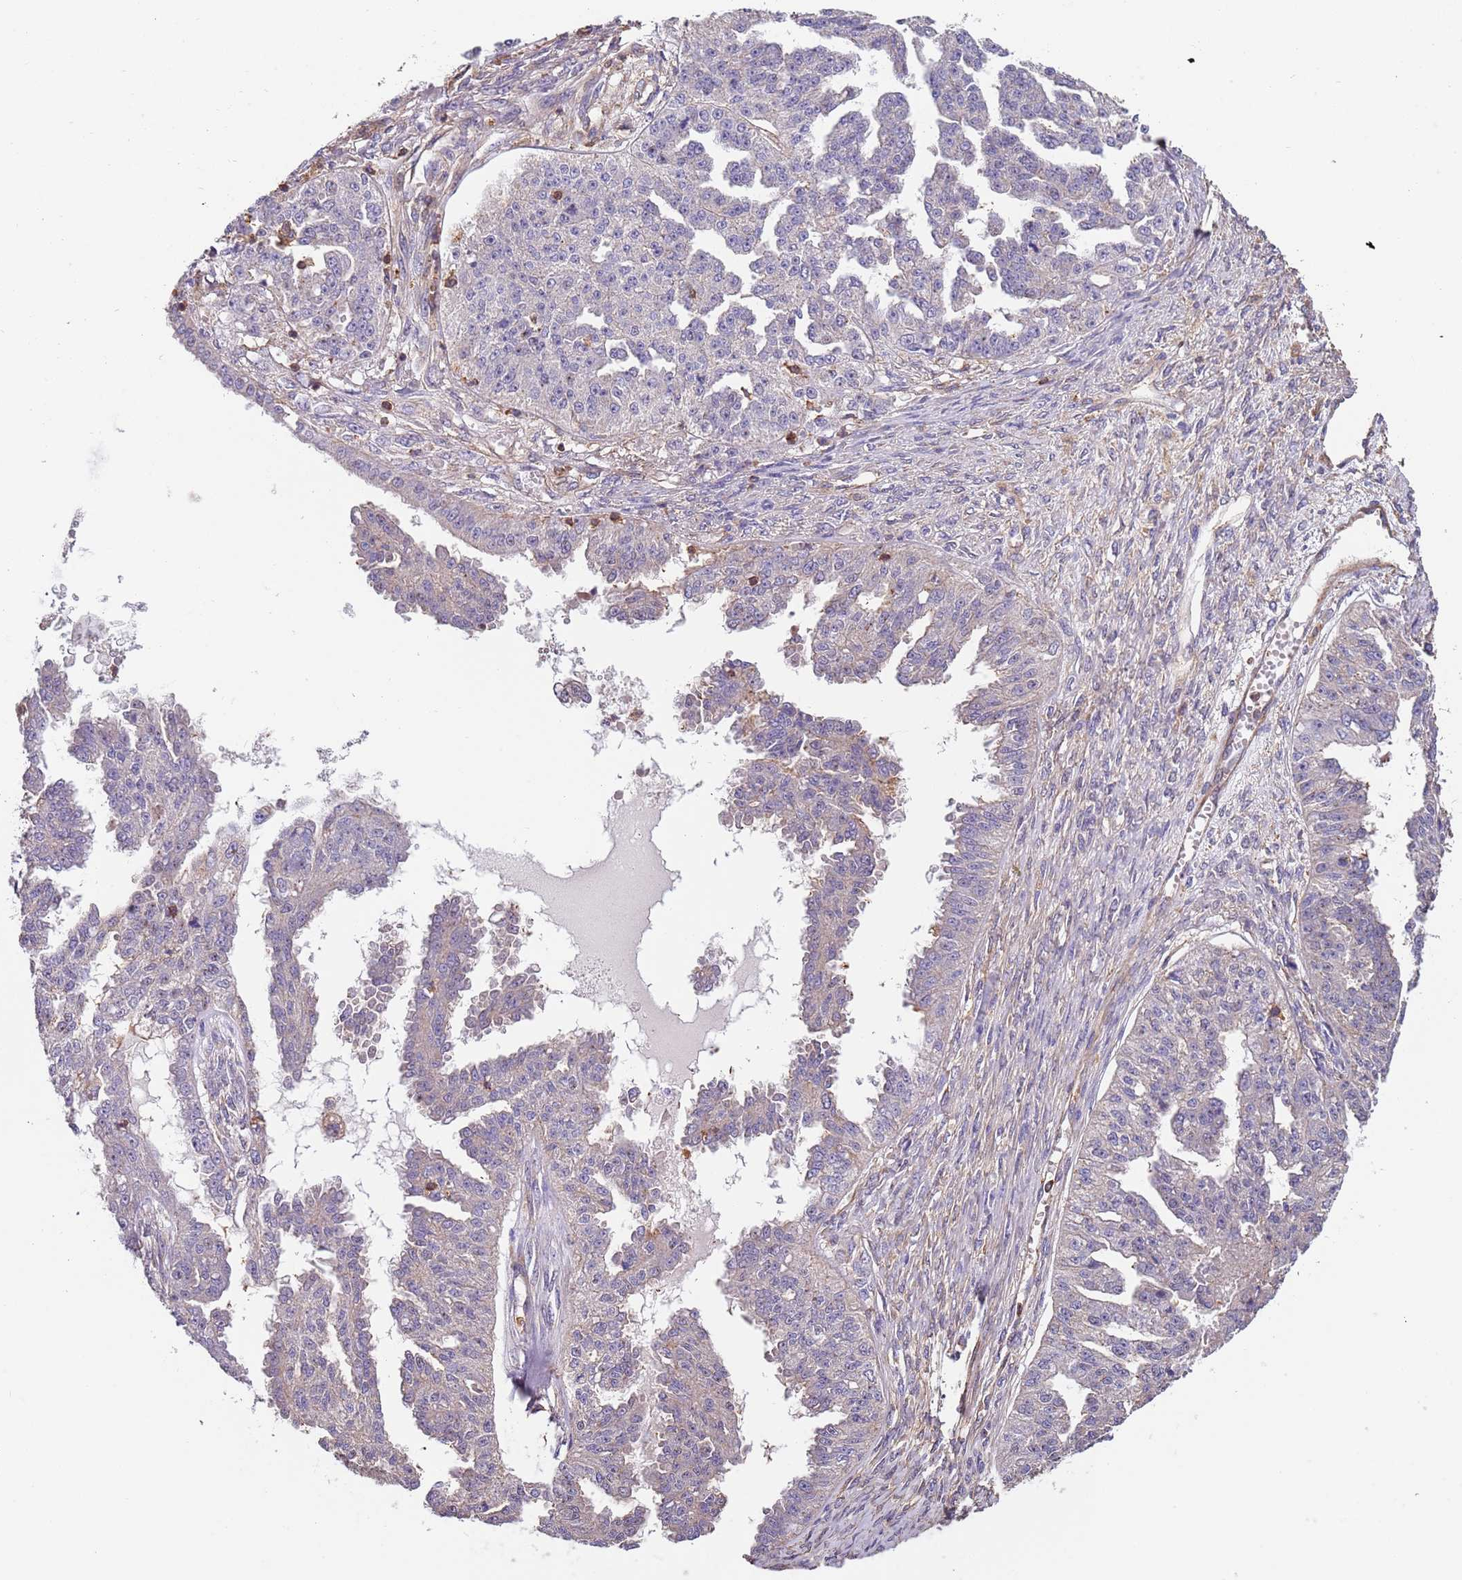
{"staining": {"intensity": "negative", "quantity": "none", "location": "none"}, "tissue": "ovarian cancer", "cell_type": "Tumor cells", "image_type": "cancer", "snomed": [{"axis": "morphology", "description": "Cystadenocarcinoma, serous, NOS"}, {"axis": "topography", "description": "Ovary"}], "caption": "Immunohistochemical staining of human ovarian cancer displays no significant staining in tumor cells. (DAB (3,3'-diaminobenzidine) immunohistochemistry (IHC) visualized using brightfield microscopy, high magnification).", "gene": "SYT4", "patient": {"sex": "female", "age": 58}}